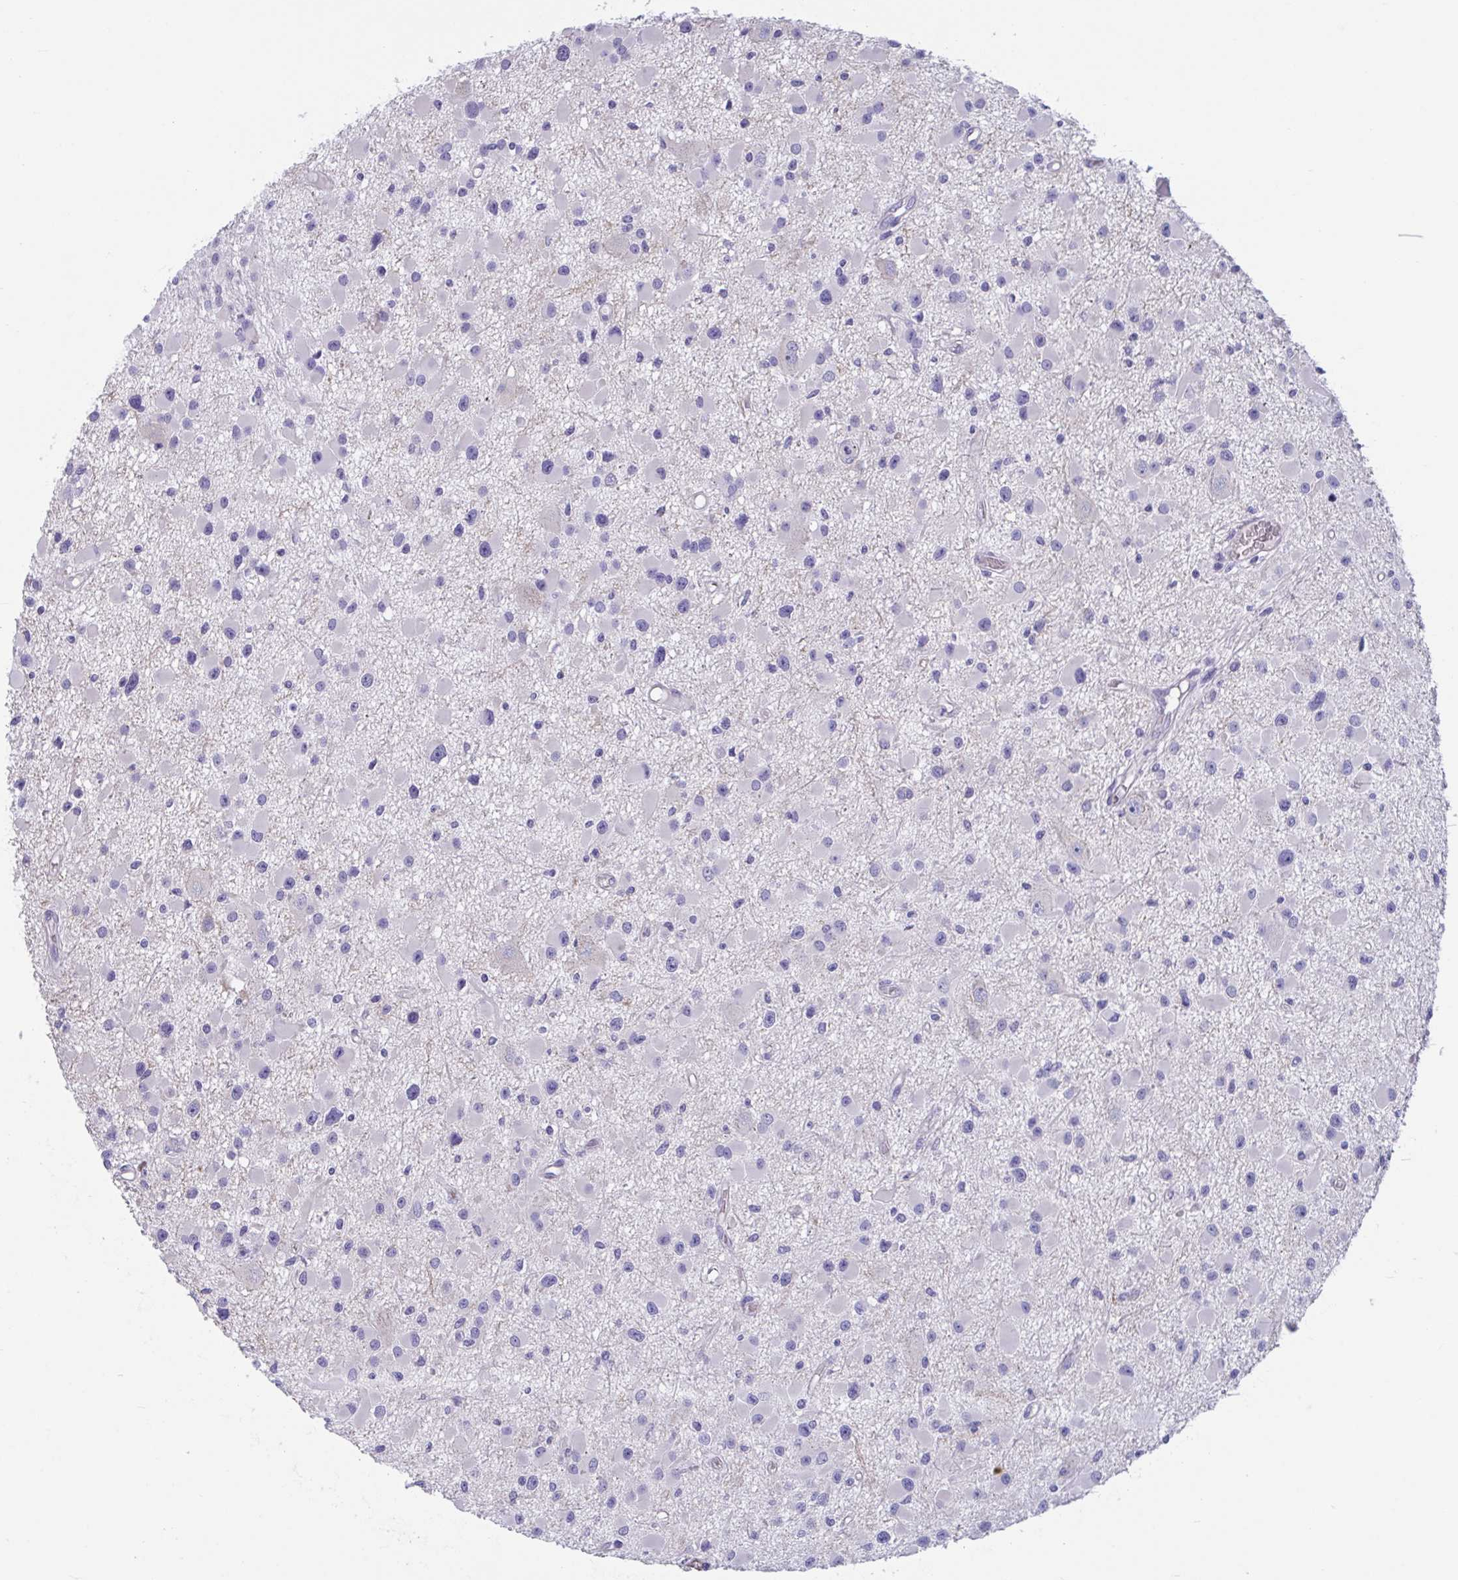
{"staining": {"intensity": "negative", "quantity": "none", "location": "none"}, "tissue": "glioma", "cell_type": "Tumor cells", "image_type": "cancer", "snomed": [{"axis": "morphology", "description": "Glioma, malignant, High grade"}, {"axis": "topography", "description": "Brain"}], "caption": "Immunohistochemistry of human high-grade glioma (malignant) exhibits no staining in tumor cells. (DAB (3,3'-diaminobenzidine) immunohistochemistry with hematoxylin counter stain).", "gene": "TTC30B", "patient": {"sex": "male", "age": 54}}